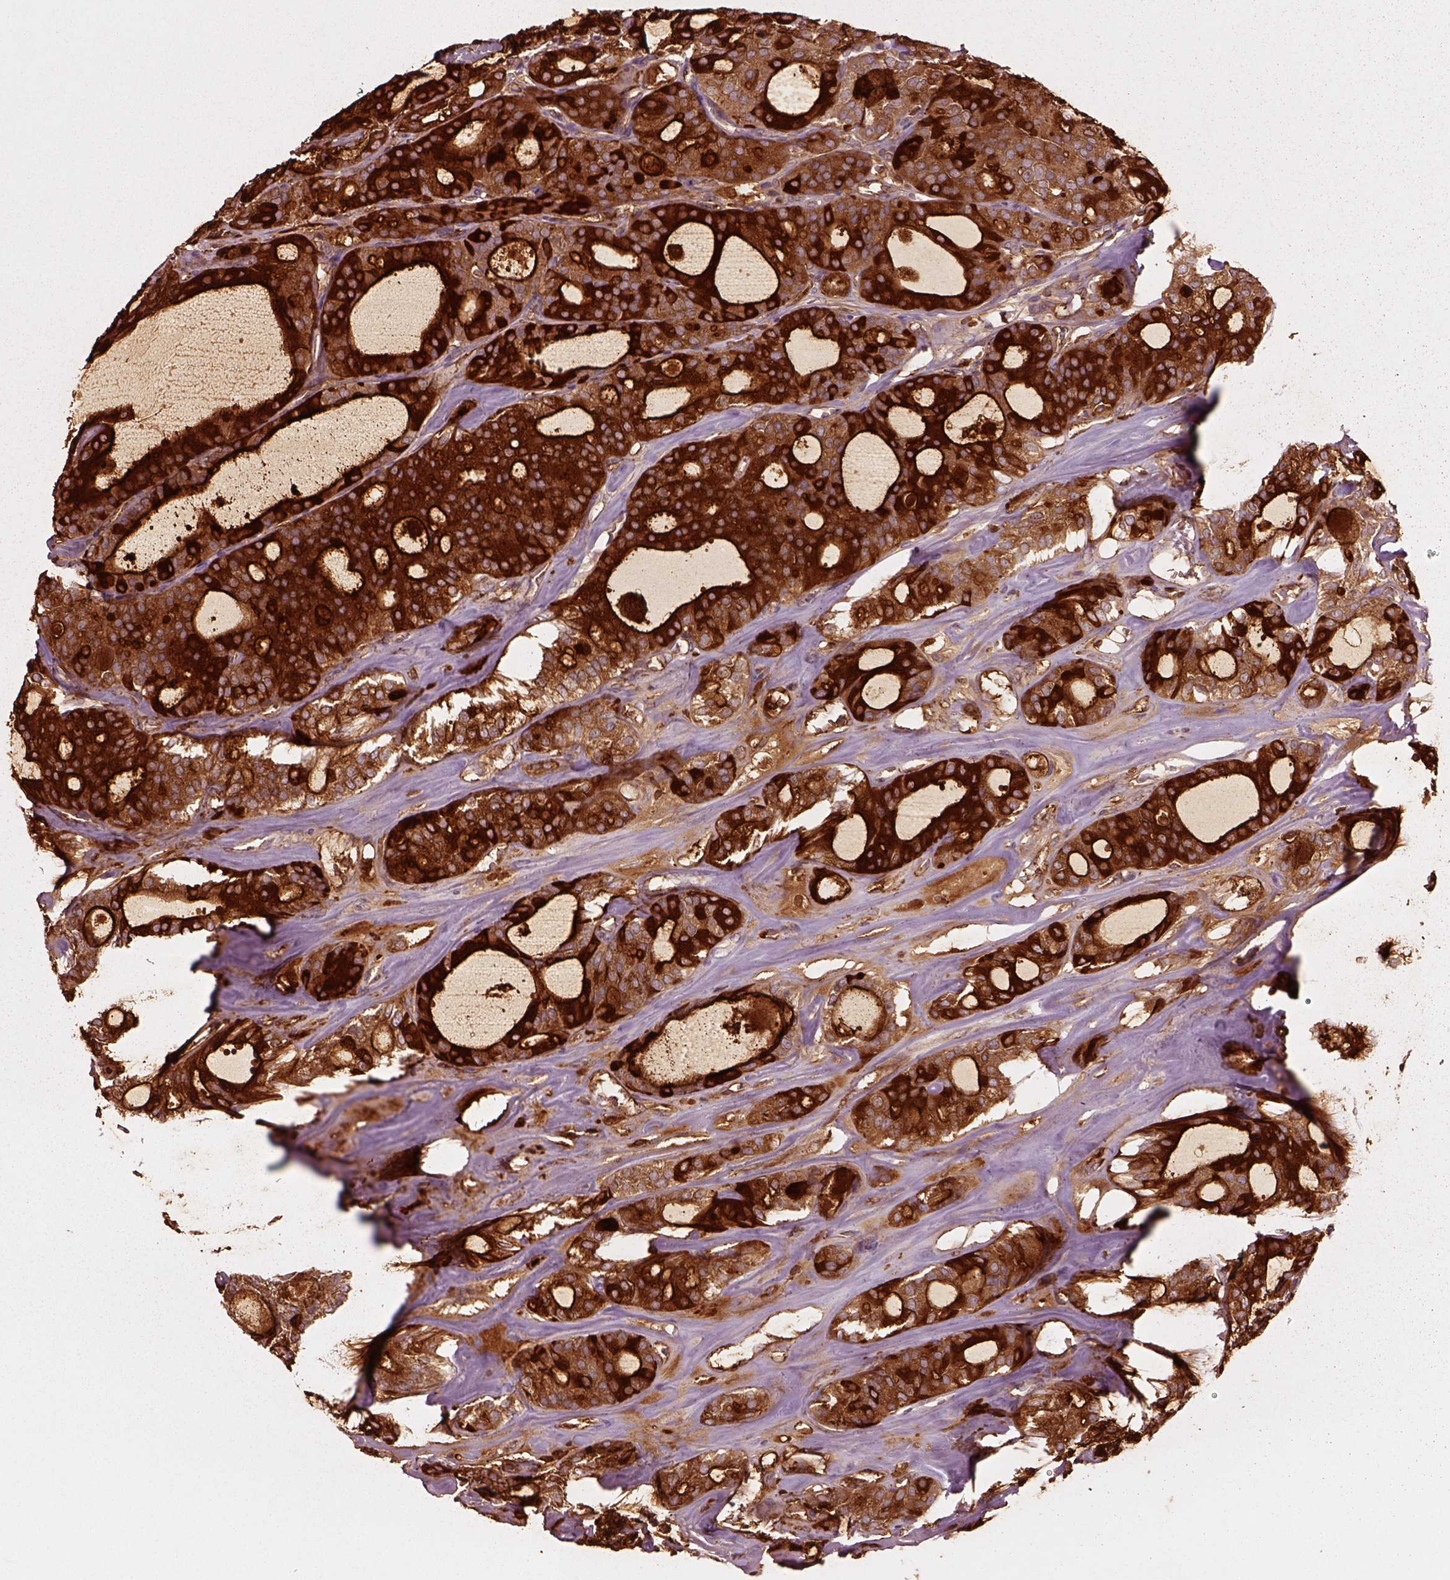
{"staining": {"intensity": "strong", "quantity": "25%-75%", "location": "cytoplasmic/membranous"}, "tissue": "thyroid cancer", "cell_type": "Tumor cells", "image_type": "cancer", "snomed": [{"axis": "morphology", "description": "Follicular adenoma carcinoma, NOS"}, {"axis": "topography", "description": "Thyroid gland"}], "caption": "Follicular adenoma carcinoma (thyroid) stained for a protein reveals strong cytoplasmic/membranous positivity in tumor cells. (DAB = brown stain, brightfield microscopy at high magnification).", "gene": "TRADD", "patient": {"sex": "male", "age": 75}}